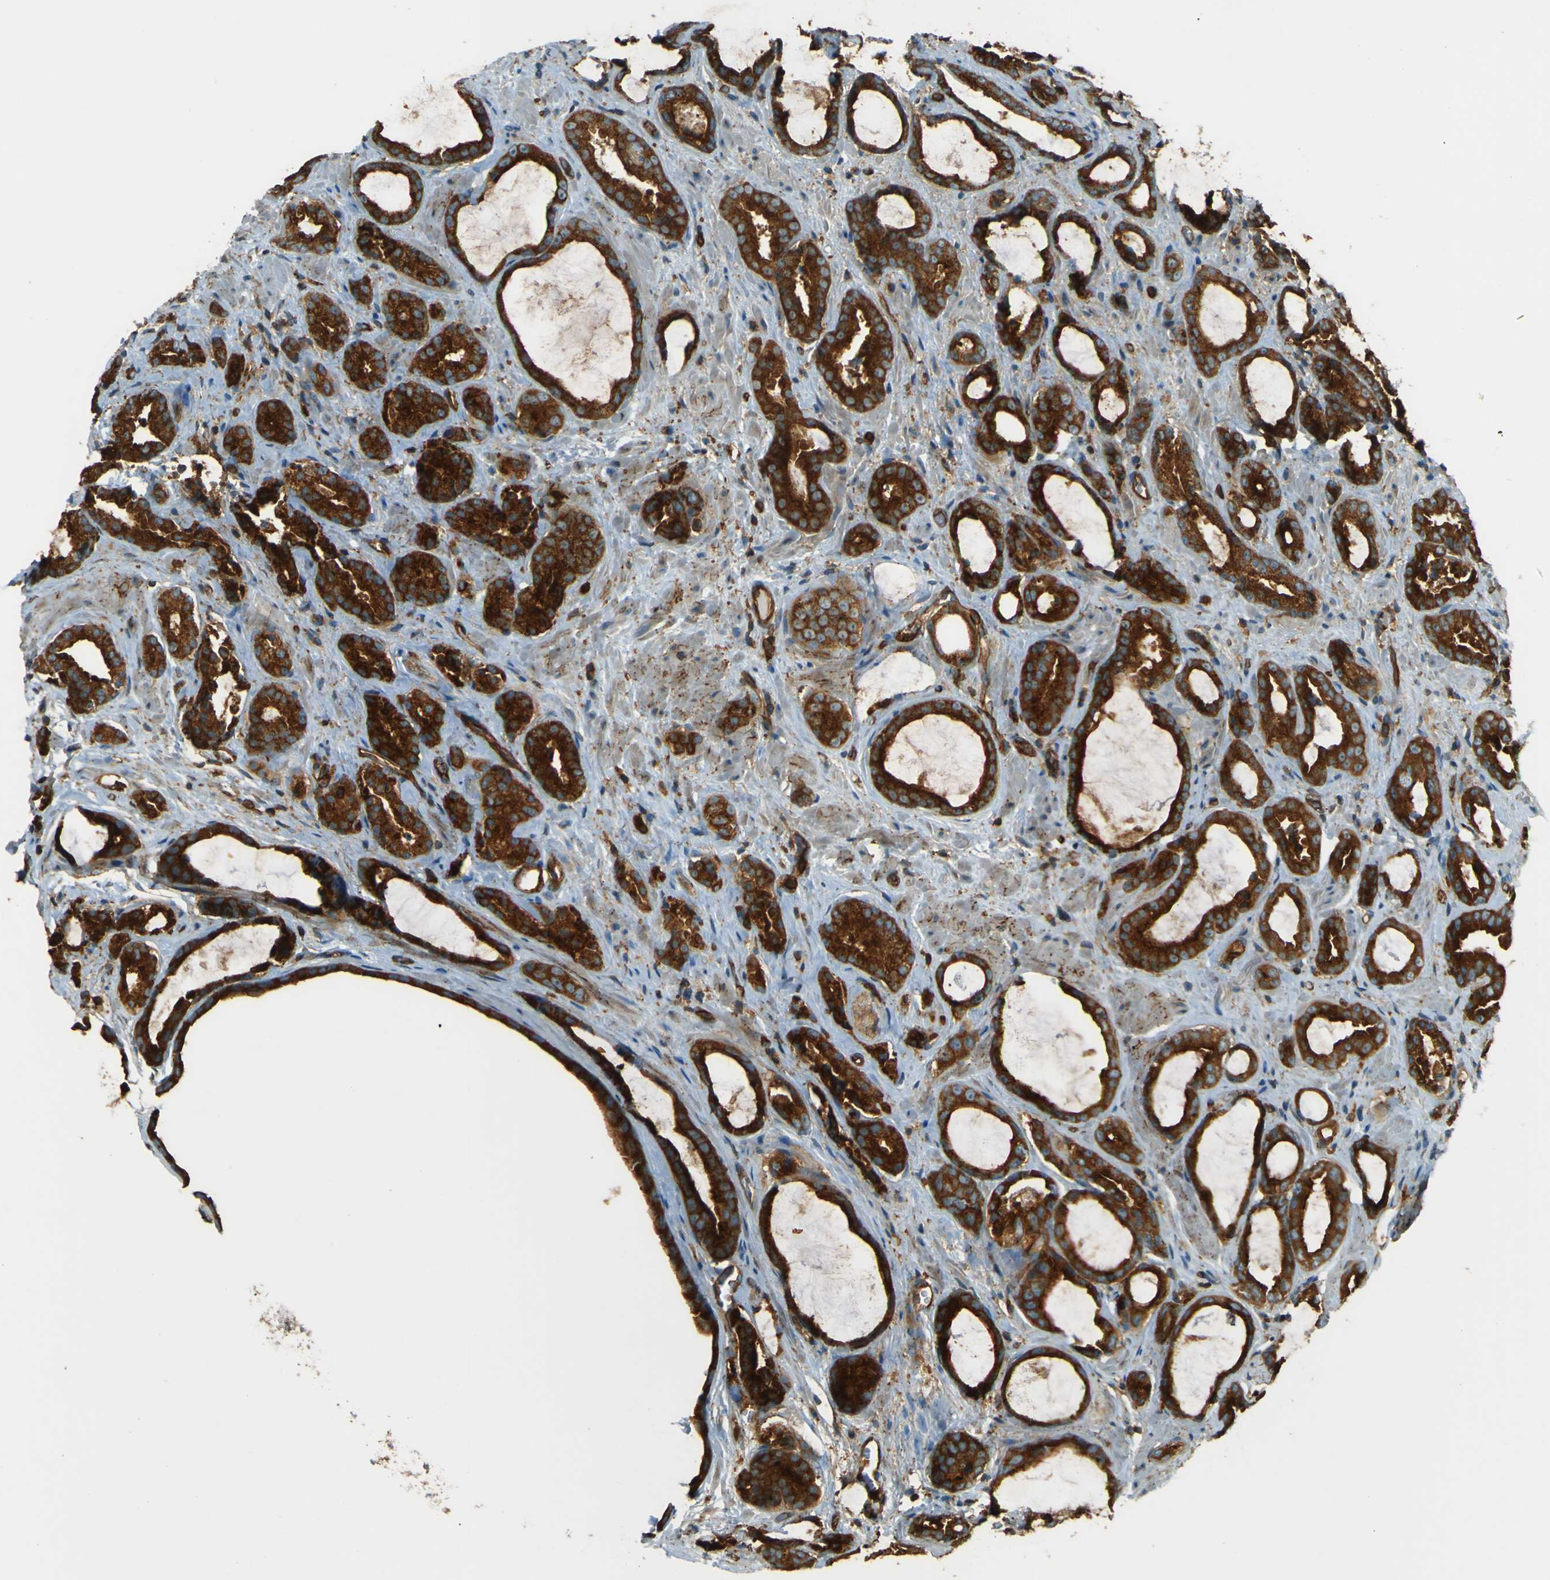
{"staining": {"intensity": "strong", "quantity": ">75%", "location": "cytoplasmic/membranous"}, "tissue": "prostate cancer", "cell_type": "Tumor cells", "image_type": "cancer", "snomed": [{"axis": "morphology", "description": "Adenocarcinoma, Low grade"}, {"axis": "topography", "description": "Prostate"}], "caption": "IHC micrograph of prostate adenocarcinoma (low-grade) stained for a protein (brown), which reveals high levels of strong cytoplasmic/membranous positivity in approximately >75% of tumor cells.", "gene": "DNAJC5", "patient": {"sex": "male", "age": 60}}